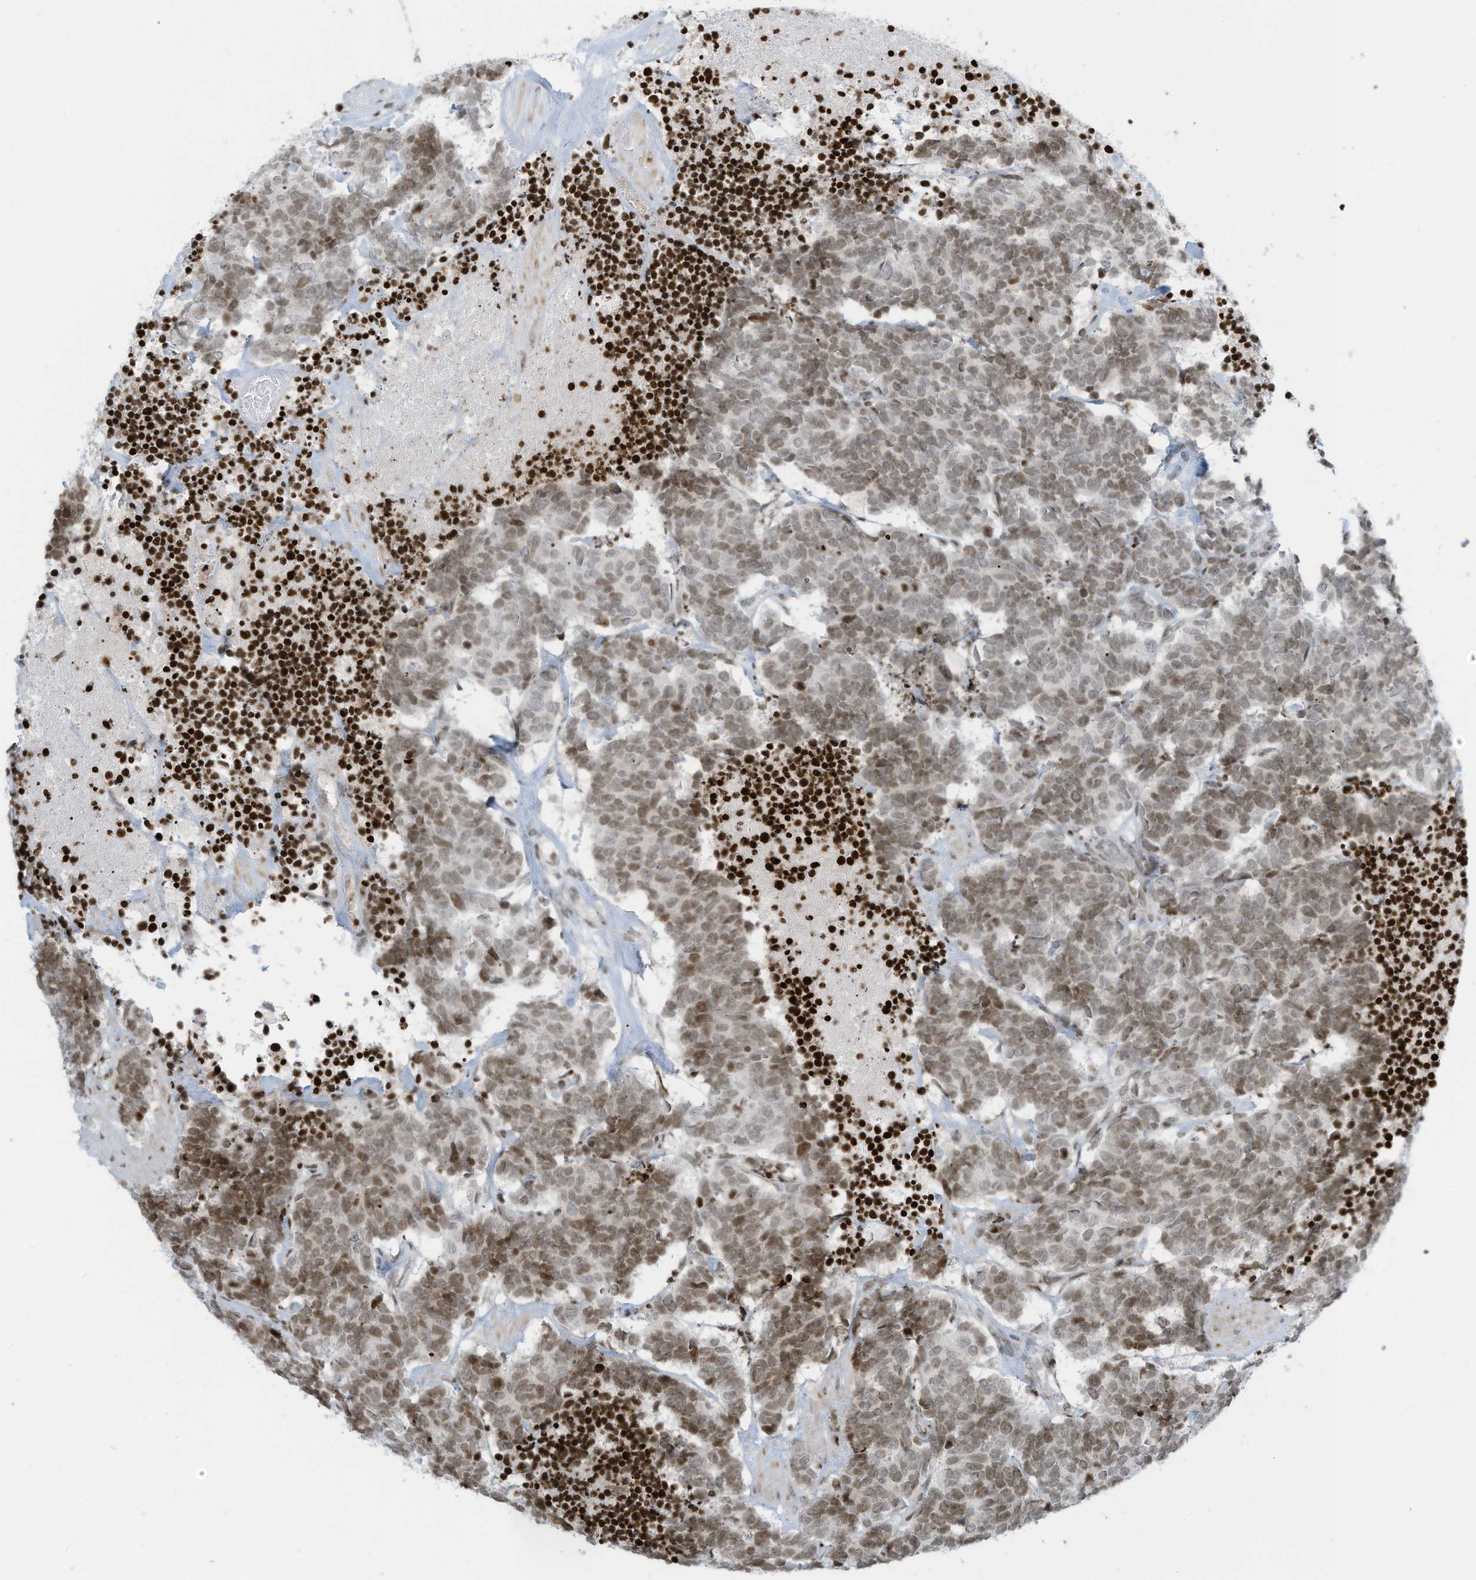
{"staining": {"intensity": "moderate", "quantity": ">75%", "location": "nuclear"}, "tissue": "carcinoid", "cell_type": "Tumor cells", "image_type": "cancer", "snomed": [{"axis": "morphology", "description": "Carcinoma, NOS"}, {"axis": "morphology", "description": "Carcinoid, malignant, NOS"}, {"axis": "topography", "description": "Urinary bladder"}], "caption": "Protein positivity by immunohistochemistry (IHC) displays moderate nuclear expression in about >75% of tumor cells in carcinoid. Using DAB (brown) and hematoxylin (blue) stains, captured at high magnification using brightfield microscopy.", "gene": "ADI1", "patient": {"sex": "male", "age": 57}}